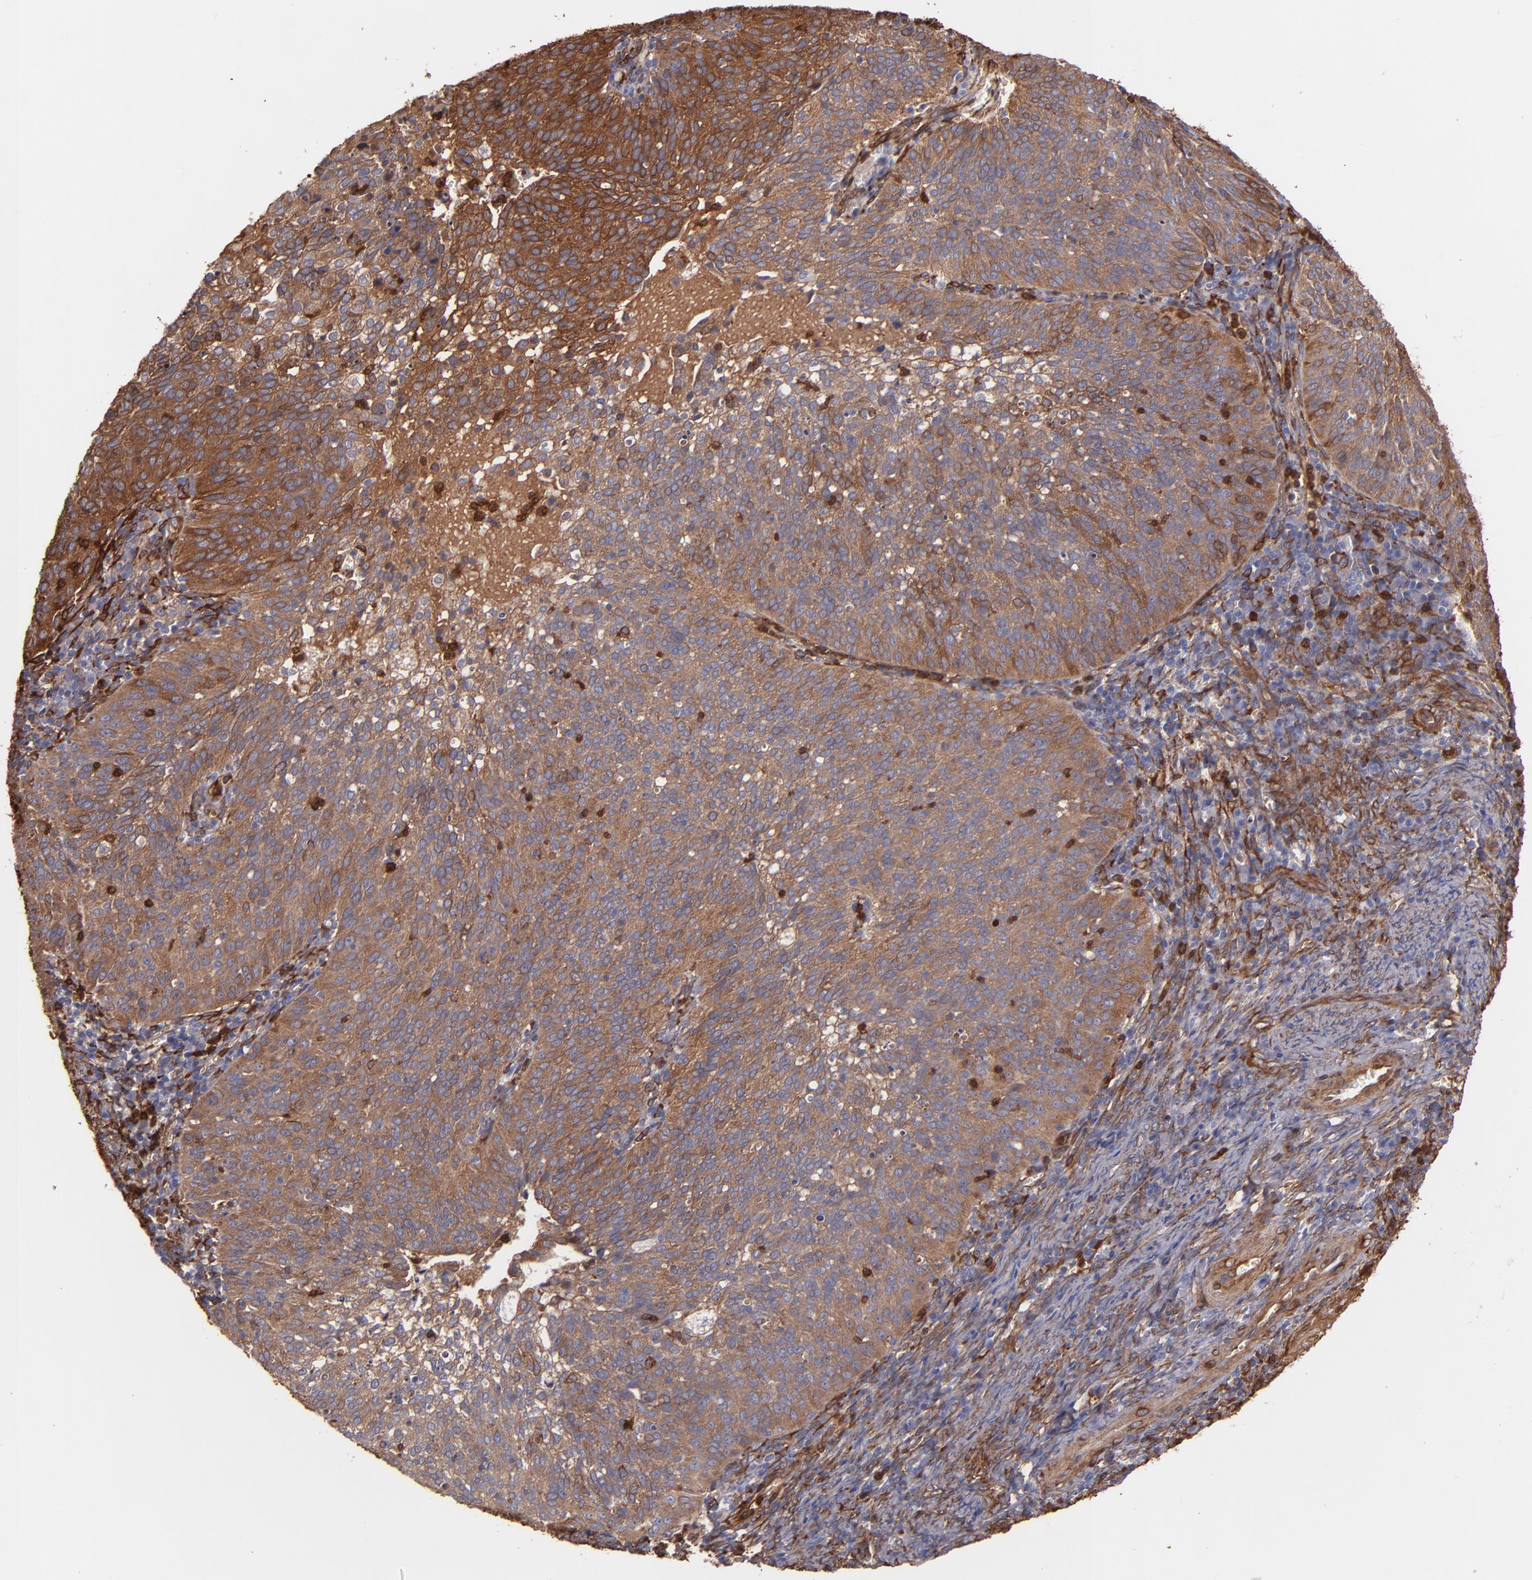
{"staining": {"intensity": "moderate", "quantity": ">75%", "location": "cytoplasmic/membranous"}, "tissue": "cervical cancer", "cell_type": "Tumor cells", "image_type": "cancer", "snomed": [{"axis": "morphology", "description": "Squamous cell carcinoma, NOS"}, {"axis": "topography", "description": "Cervix"}], "caption": "Protein expression analysis of cervical cancer (squamous cell carcinoma) shows moderate cytoplasmic/membranous staining in about >75% of tumor cells.", "gene": "VCL", "patient": {"sex": "female", "age": 39}}